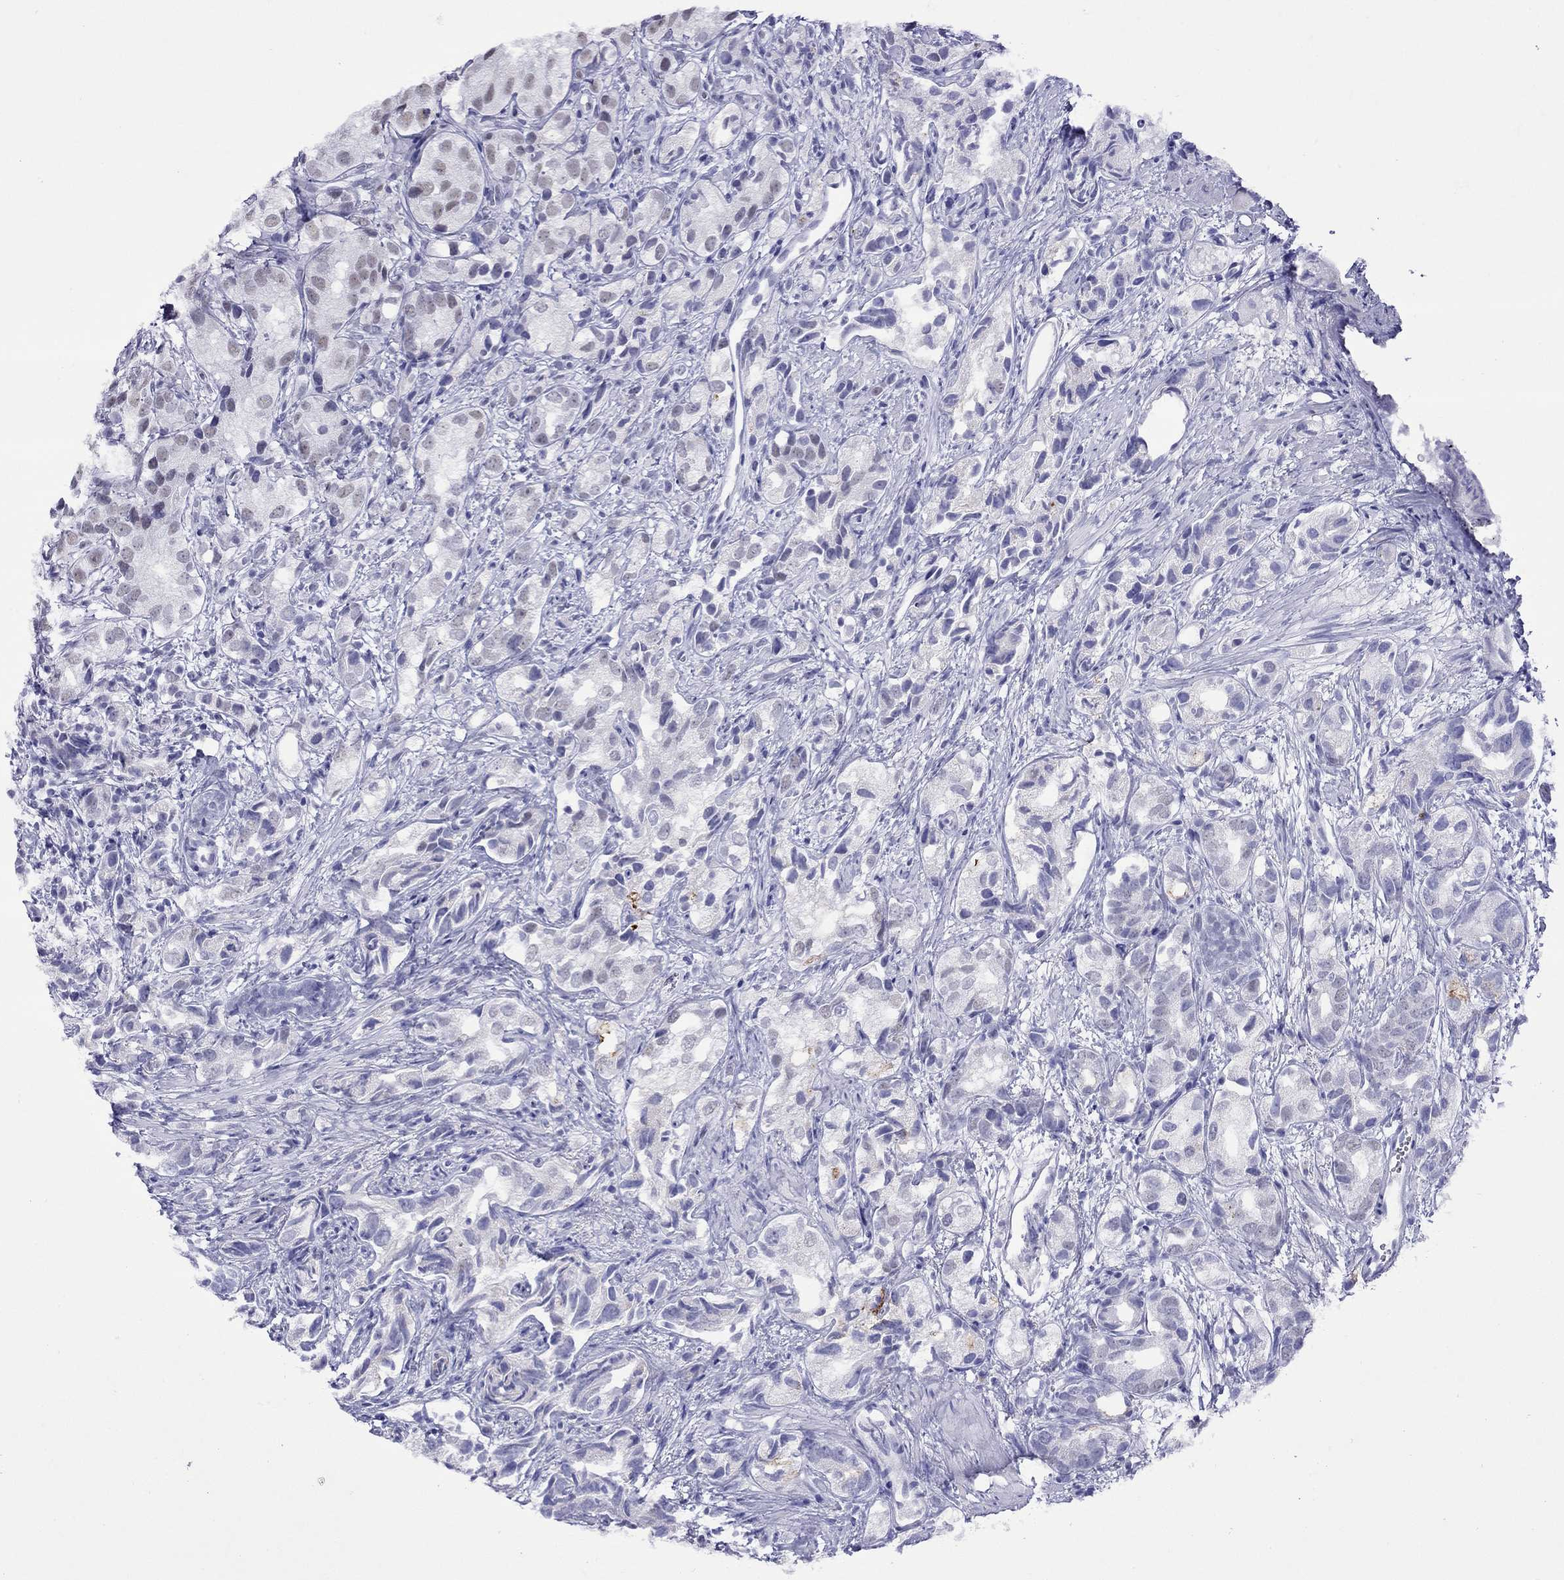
{"staining": {"intensity": "negative", "quantity": "none", "location": "none"}, "tissue": "prostate cancer", "cell_type": "Tumor cells", "image_type": "cancer", "snomed": [{"axis": "morphology", "description": "Adenocarcinoma, High grade"}, {"axis": "topography", "description": "Prostate"}], "caption": "This histopathology image is of prostate cancer stained with IHC to label a protein in brown with the nuclei are counter-stained blue. There is no positivity in tumor cells.", "gene": "SLC30A8", "patient": {"sex": "male", "age": 82}}